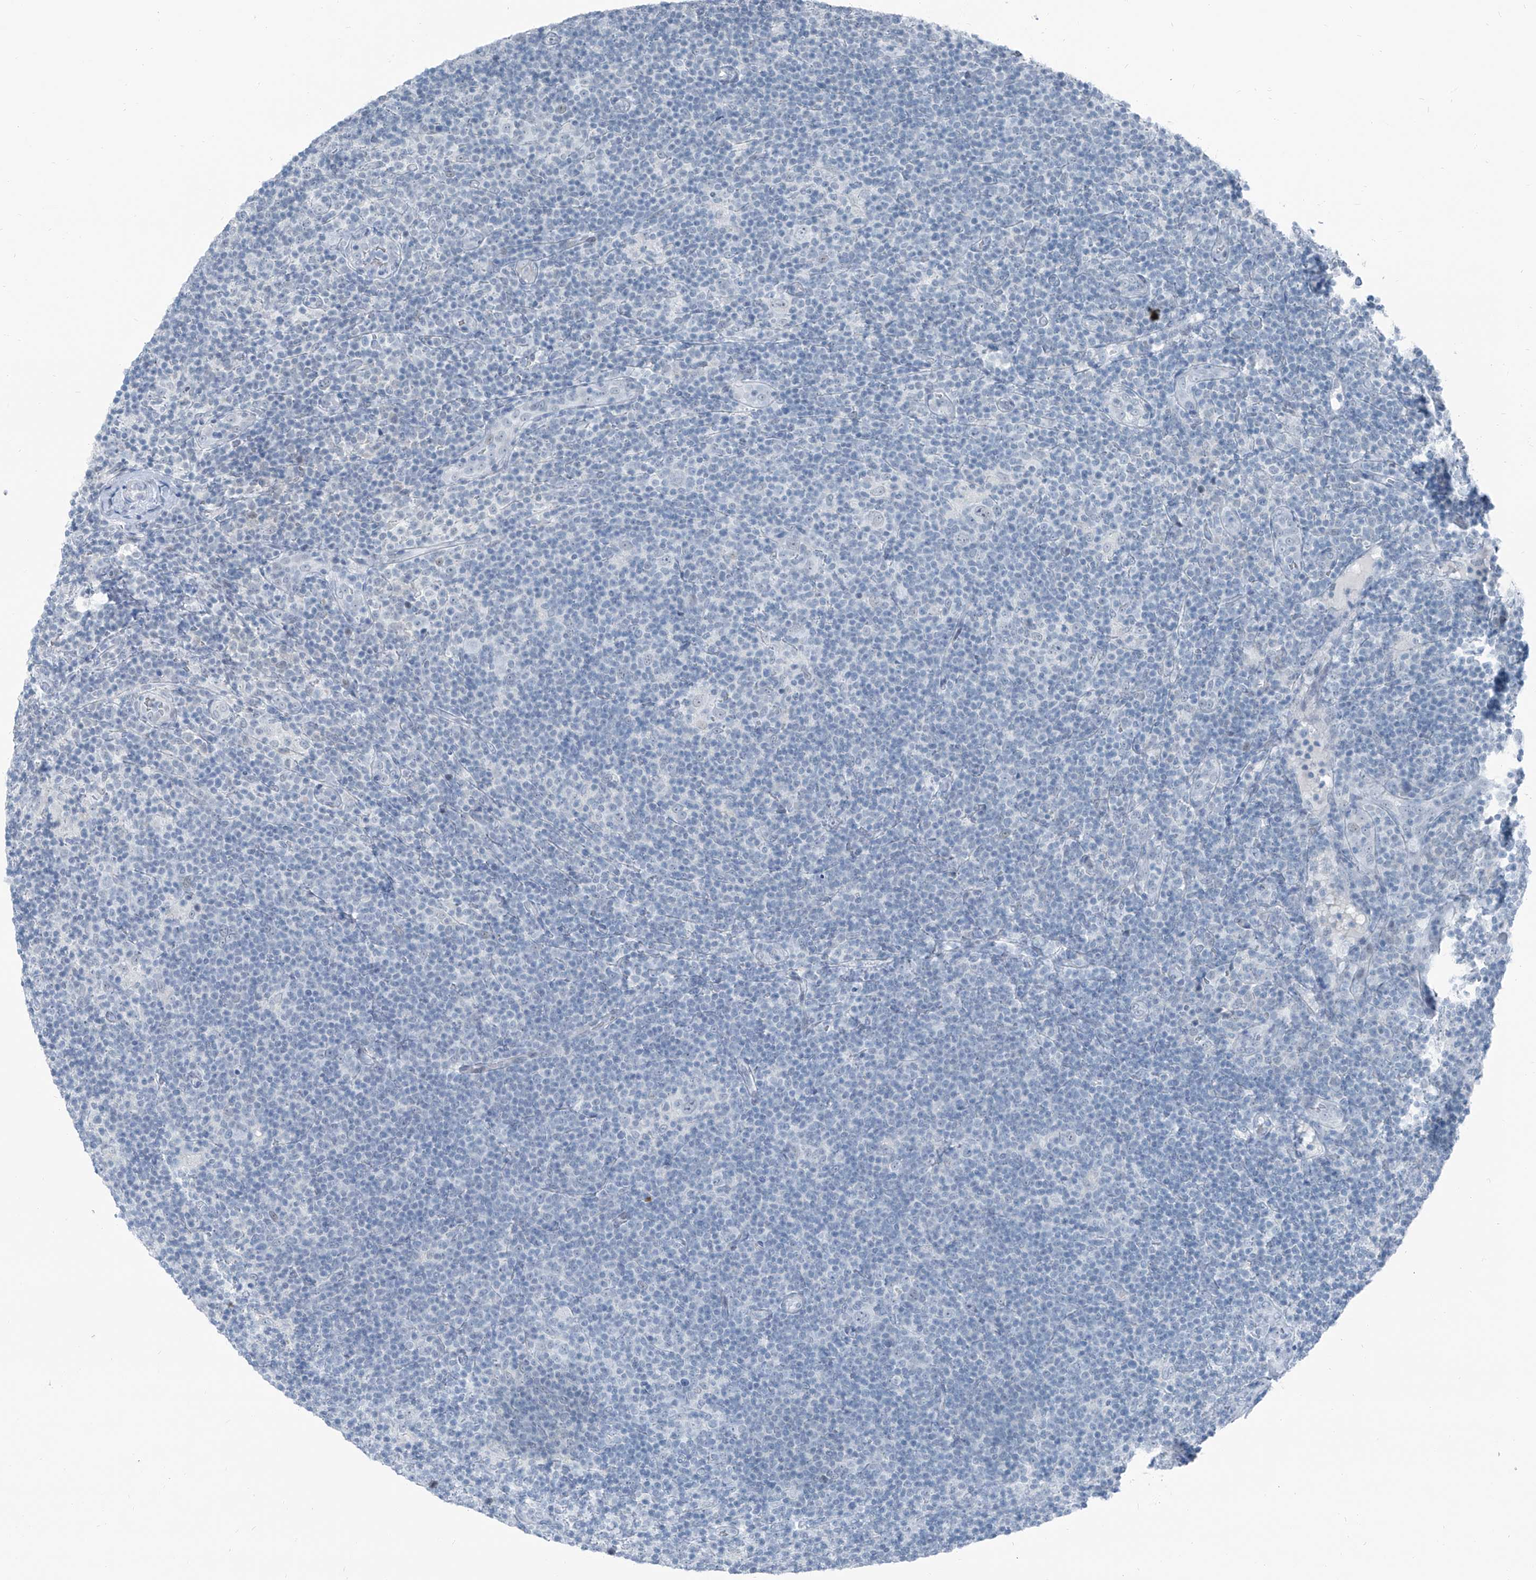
{"staining": {"intensity": "negative", "quantity": "none", "location": "none"}, "tissue": "lymphoma", "cell_type": "Tumor cells", "image_type": "cancer", "snomed": [{"axis": "morphology", "description": "Hodgkin's disease, NOS"}, {"axis": "topography", "description": "Lymph node"}], "caption": "IHC of Hodgkin's disease shows no positivity in tumor cells.", "gene": "RGN", "patient": {"sex": "female", "age": 57}}